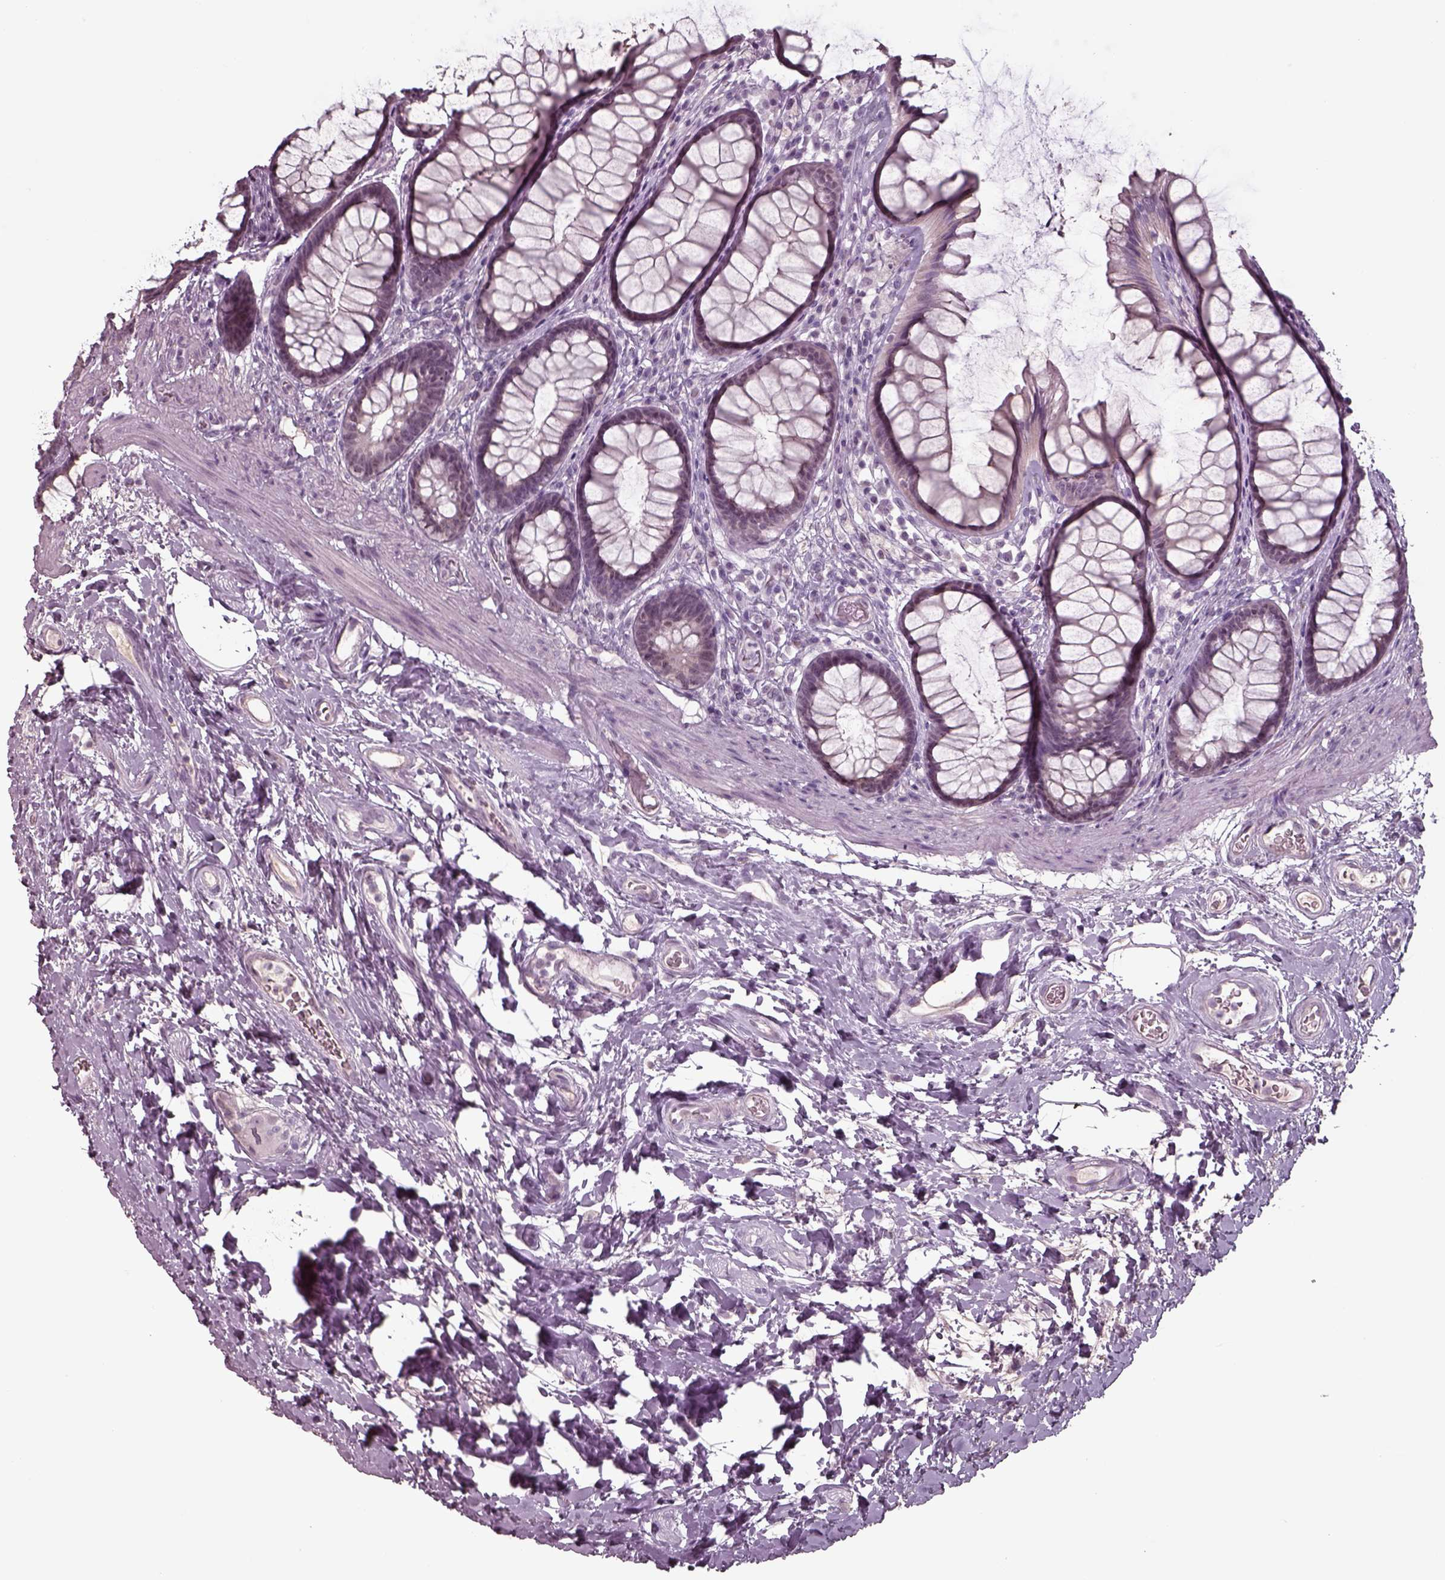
{"staining": {"intensity": "negative", "quantity": "none", "location": "none"}, "tissue": "rectum", "cell_type": "Glandular cells", "image_type": "normal", "snomed": [{"axis": "morphology", "description": "Normal tissue, NOS"}, {"axis": "topography", "description": "Rectum"}], "caption": "Immunohistochemistry of benign human rectum shows no expression in glandular cells.", "gene": "SEPTIN14", "patient": {"sex": "male", "age": 72}}